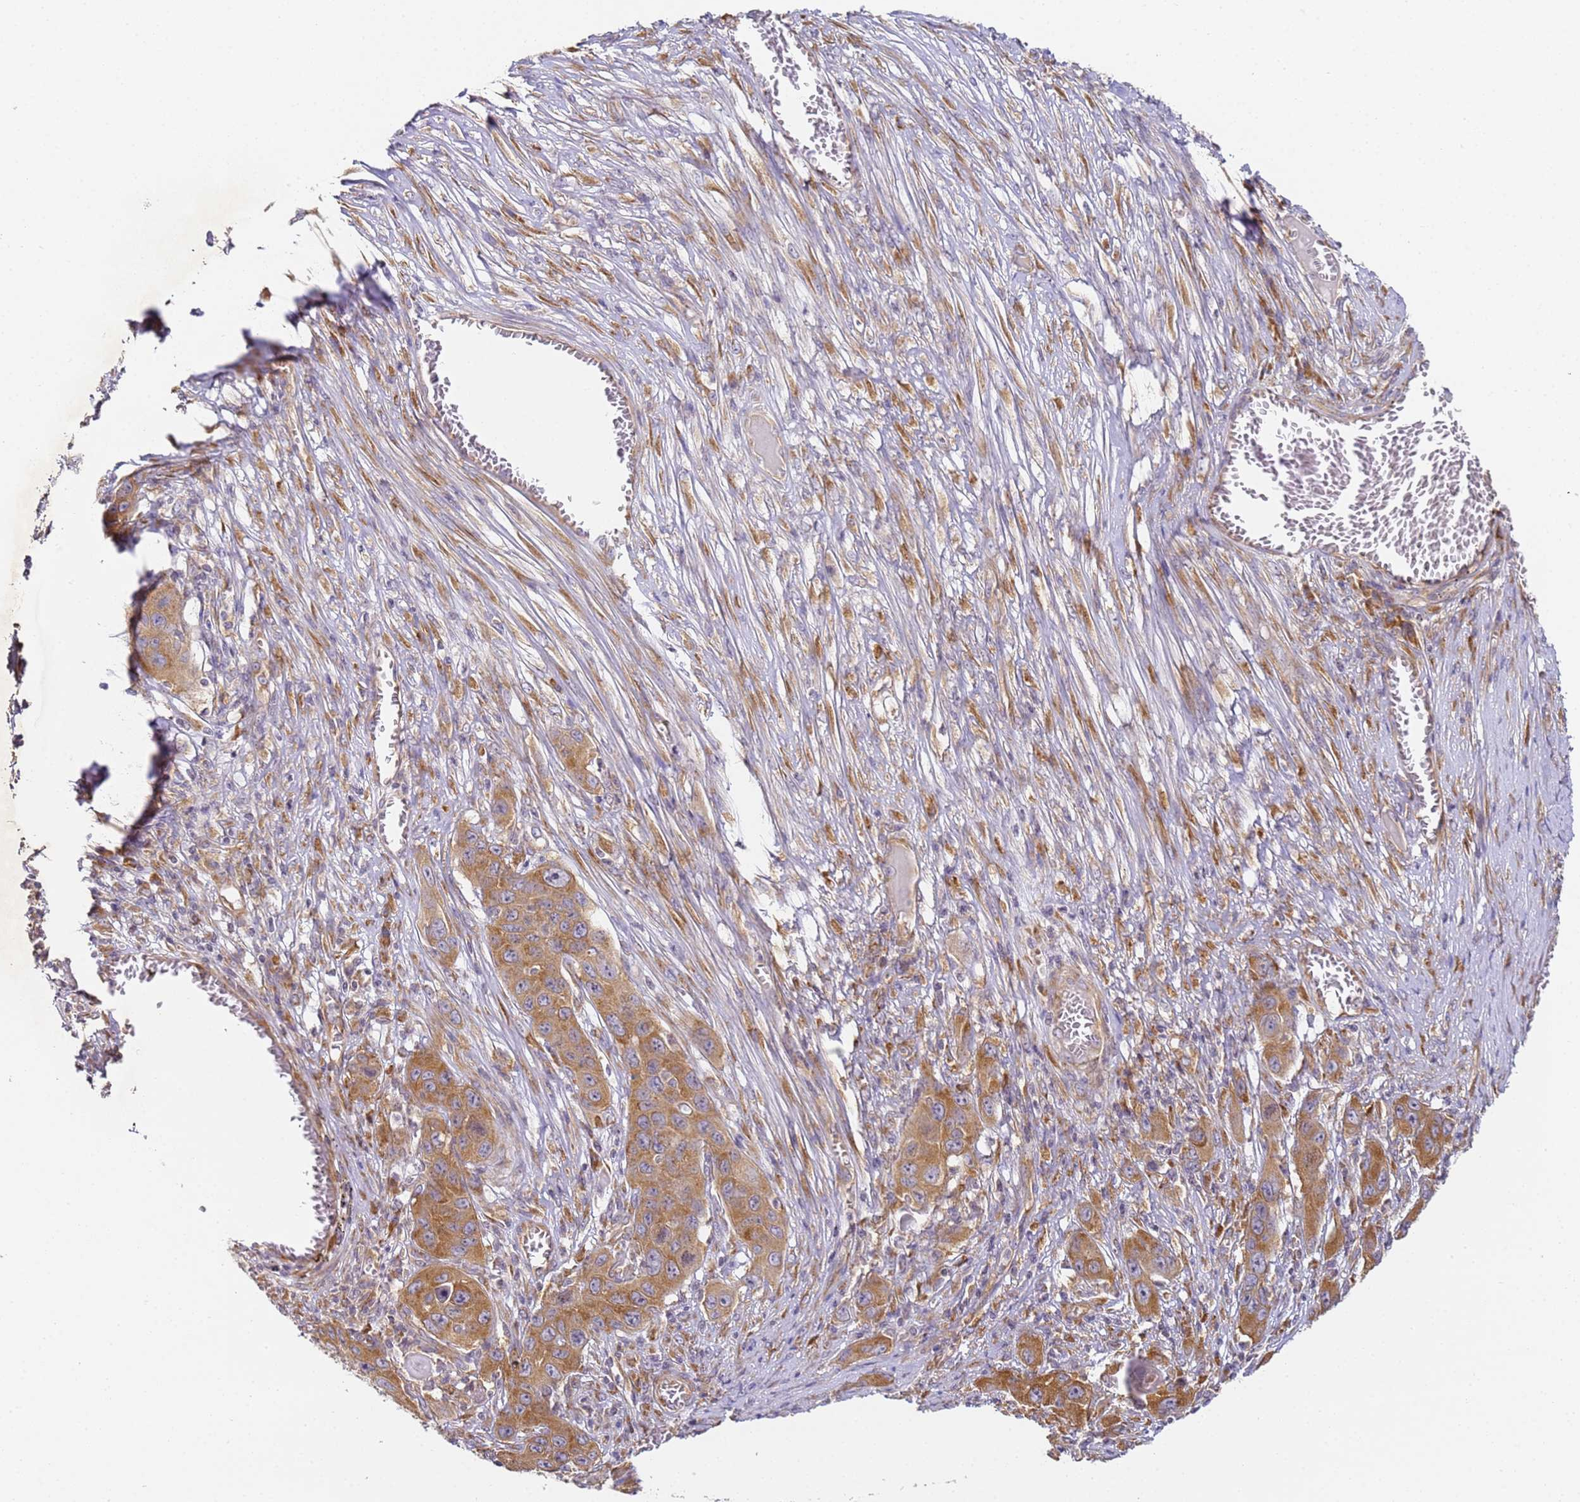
{"staining": {"intensity": "strong", "quantity": ">75%", "location": "cytoplasmic/membranous"}, "tissue": "skin cancer", "cell_type": "Tumor cells", "image_type": "cancer", "snomed": [{"axis": "morphology", "description": "Squamous cell carcinoma, NOS"}, {"axis": "topography", "description": "Skin"}], "caption": "Protein staining of skin squamous cell carcinoma tissue shows strong cytoplasmic/membranous staining in about >75% of tumor cells.", "gene": "RPL13A", "patient": {"sex": "male", "age": 55}}